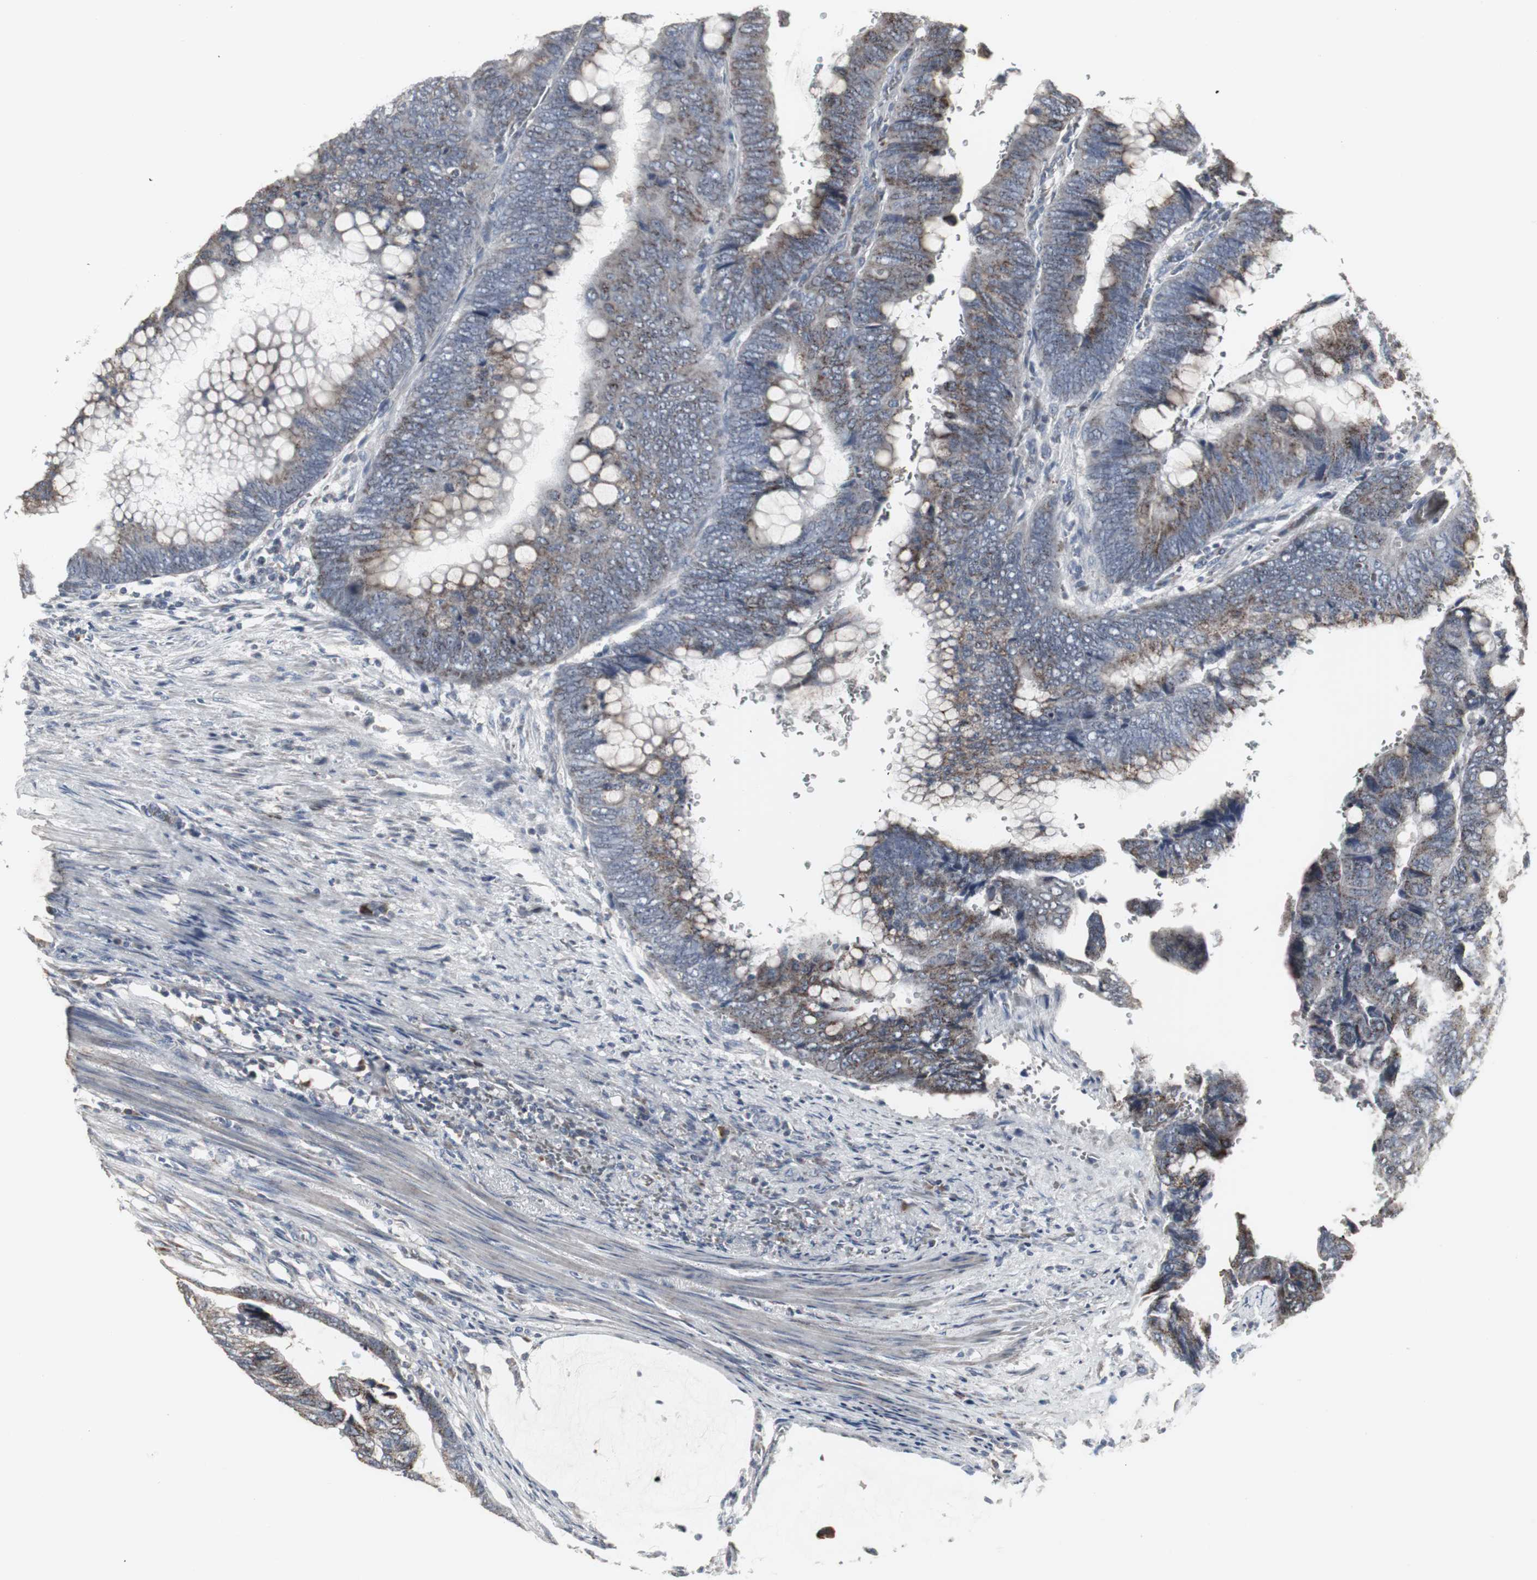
{"staining": {"intensity": "weak", "quantity": ">75%", "location": "cytoplasmic/membranous"}, "tissue": "colorectal cancer", "cell_type": "Tumor cells", "image_type": "cancer", "snomed": [{"axis": "morphology", "description": "Normal tissue, NOS"}, {"axis": "morphology", "description": "Adenocarcinoma, NOS"}, {"axis": "topography", "description": "Rectum"}, {"axis": "topography", "description": "Peripheral nerve tissue"}], "caption": "This is a photomicrograph of immunohistochemistry staining of adenocarcinoma (colorectal), which shows weak expression in the cytoplasmic/membranous of tumor cells.", "gene": "ACAA1", "patient": {"sex": "male", "age": 92}}